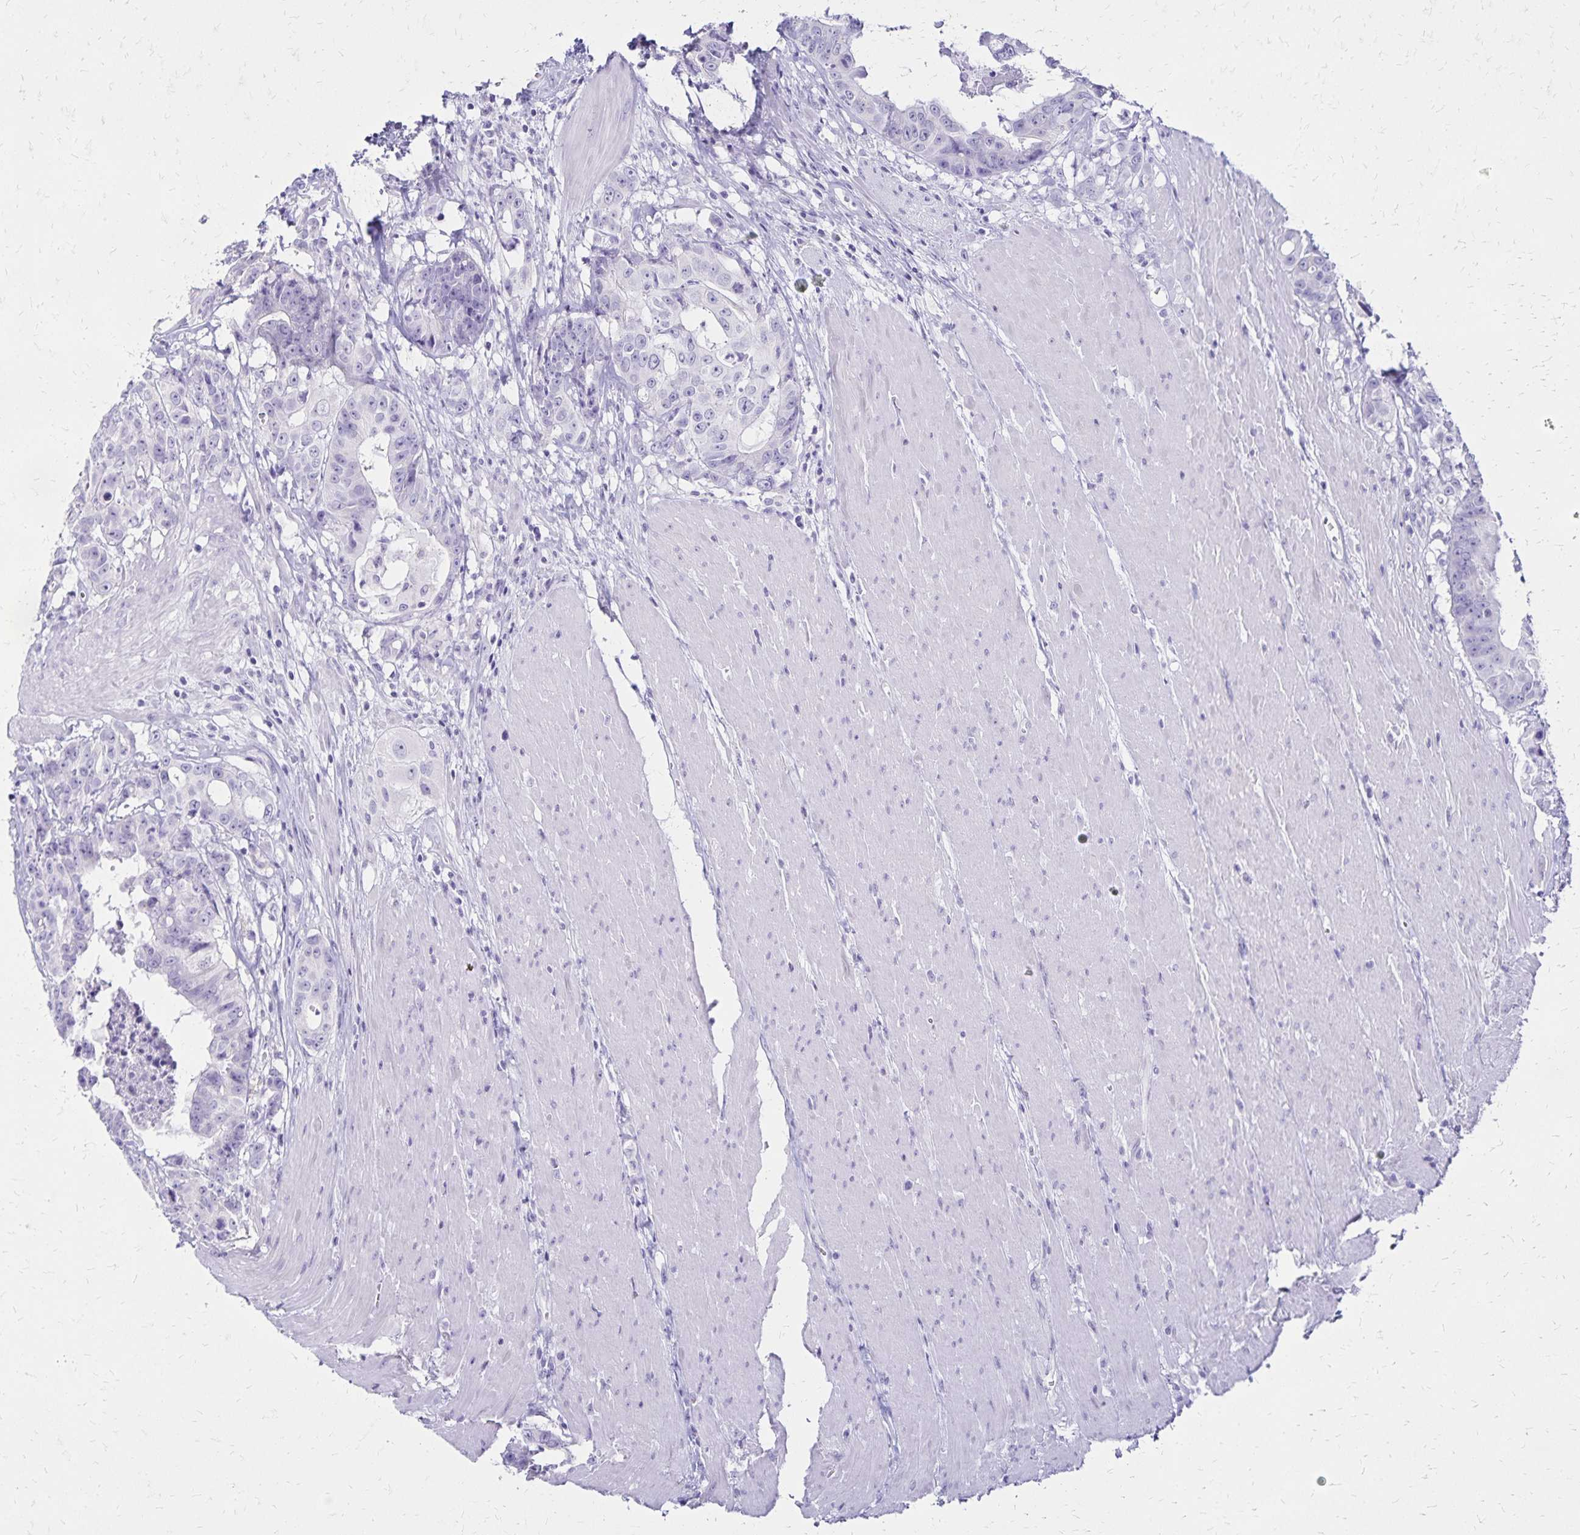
{"staining": {"intensity": "negative", "quantity": "none", "location": "none"}, "tissue": "colorectal cancer", "cell_type": "Tumor cells", "image_type": "cancer", "snomed": [{"axis": "morphology", "description": "Adenocarcinoma, NOS"}, {"axis": "topography", "description": "Rectum"}], "caption": "Immunohistochemical staining of human colorectal cancer reveals no significant staining in tumor cells. The staining was performed using DAB (3,3'-diaminobenzidine) to visualize the protein expression in brown, while the nuclei were stained in blue with hematoxylin (Magnification: 20x).", "gene": "LIN28B", "patient": {"sex": "female", "age": 62}}